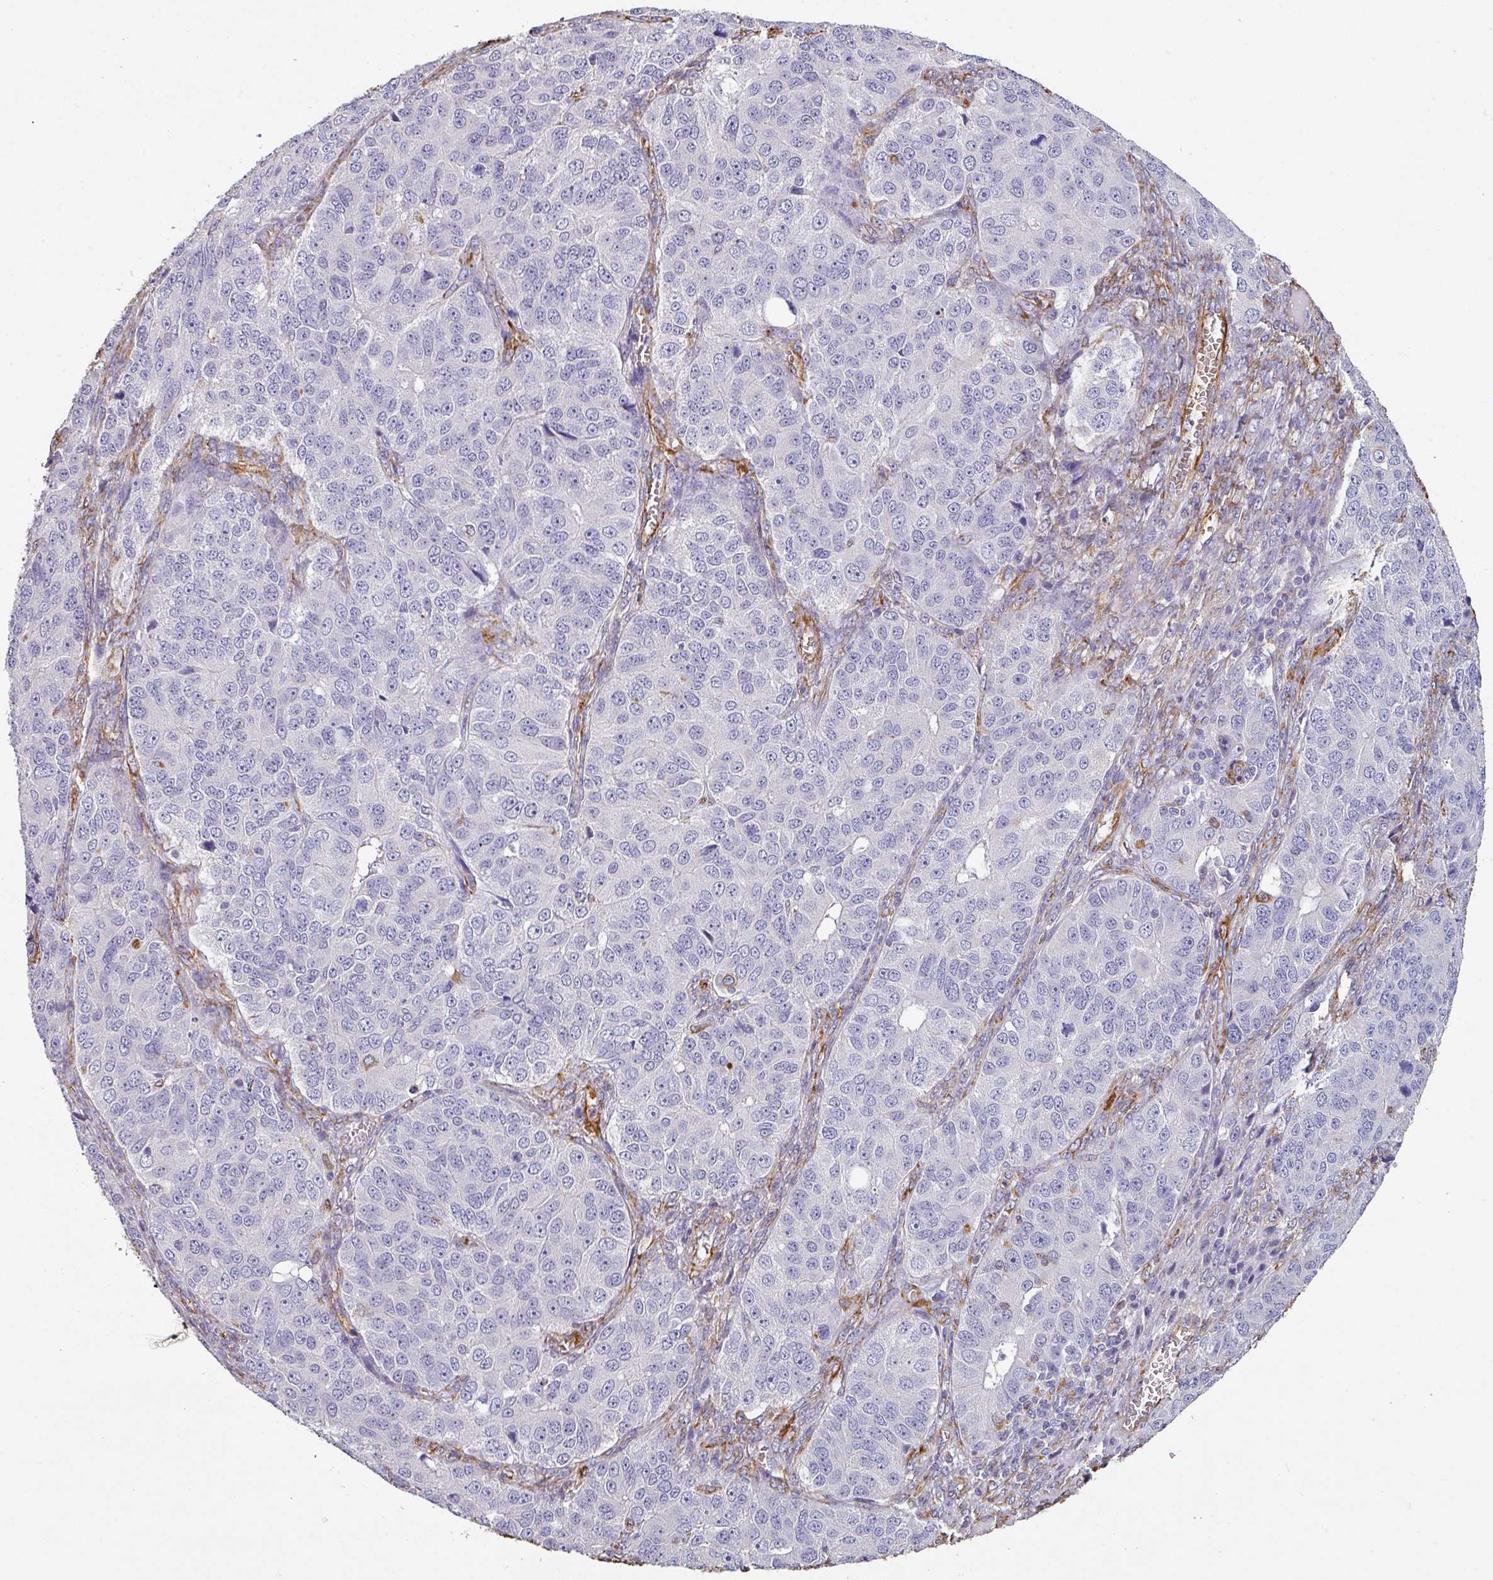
{"staining": {"intensity": "negative", "quantity": "none", "location": "none"}, "tissue": "ovarian cancer", "cell_type": "Tumor cells", "image_type": "cancer", "snomed": [{"axis": "morphology", "description": "Carcinoma, endometroid"}, {"axis": "topography", "description": "Ovary"}], "caption": "Immunohistochemical staining of ovarian cancer shows no significant expression in tumor cells. (Stains: DAB immunohistochemistry (IHC) with hematoxylin counter stain, Microscopy: brightfield microscopy at high magnification).", "gene": "ZNF280C", "patient": {"sex": "female", "age": 51}}